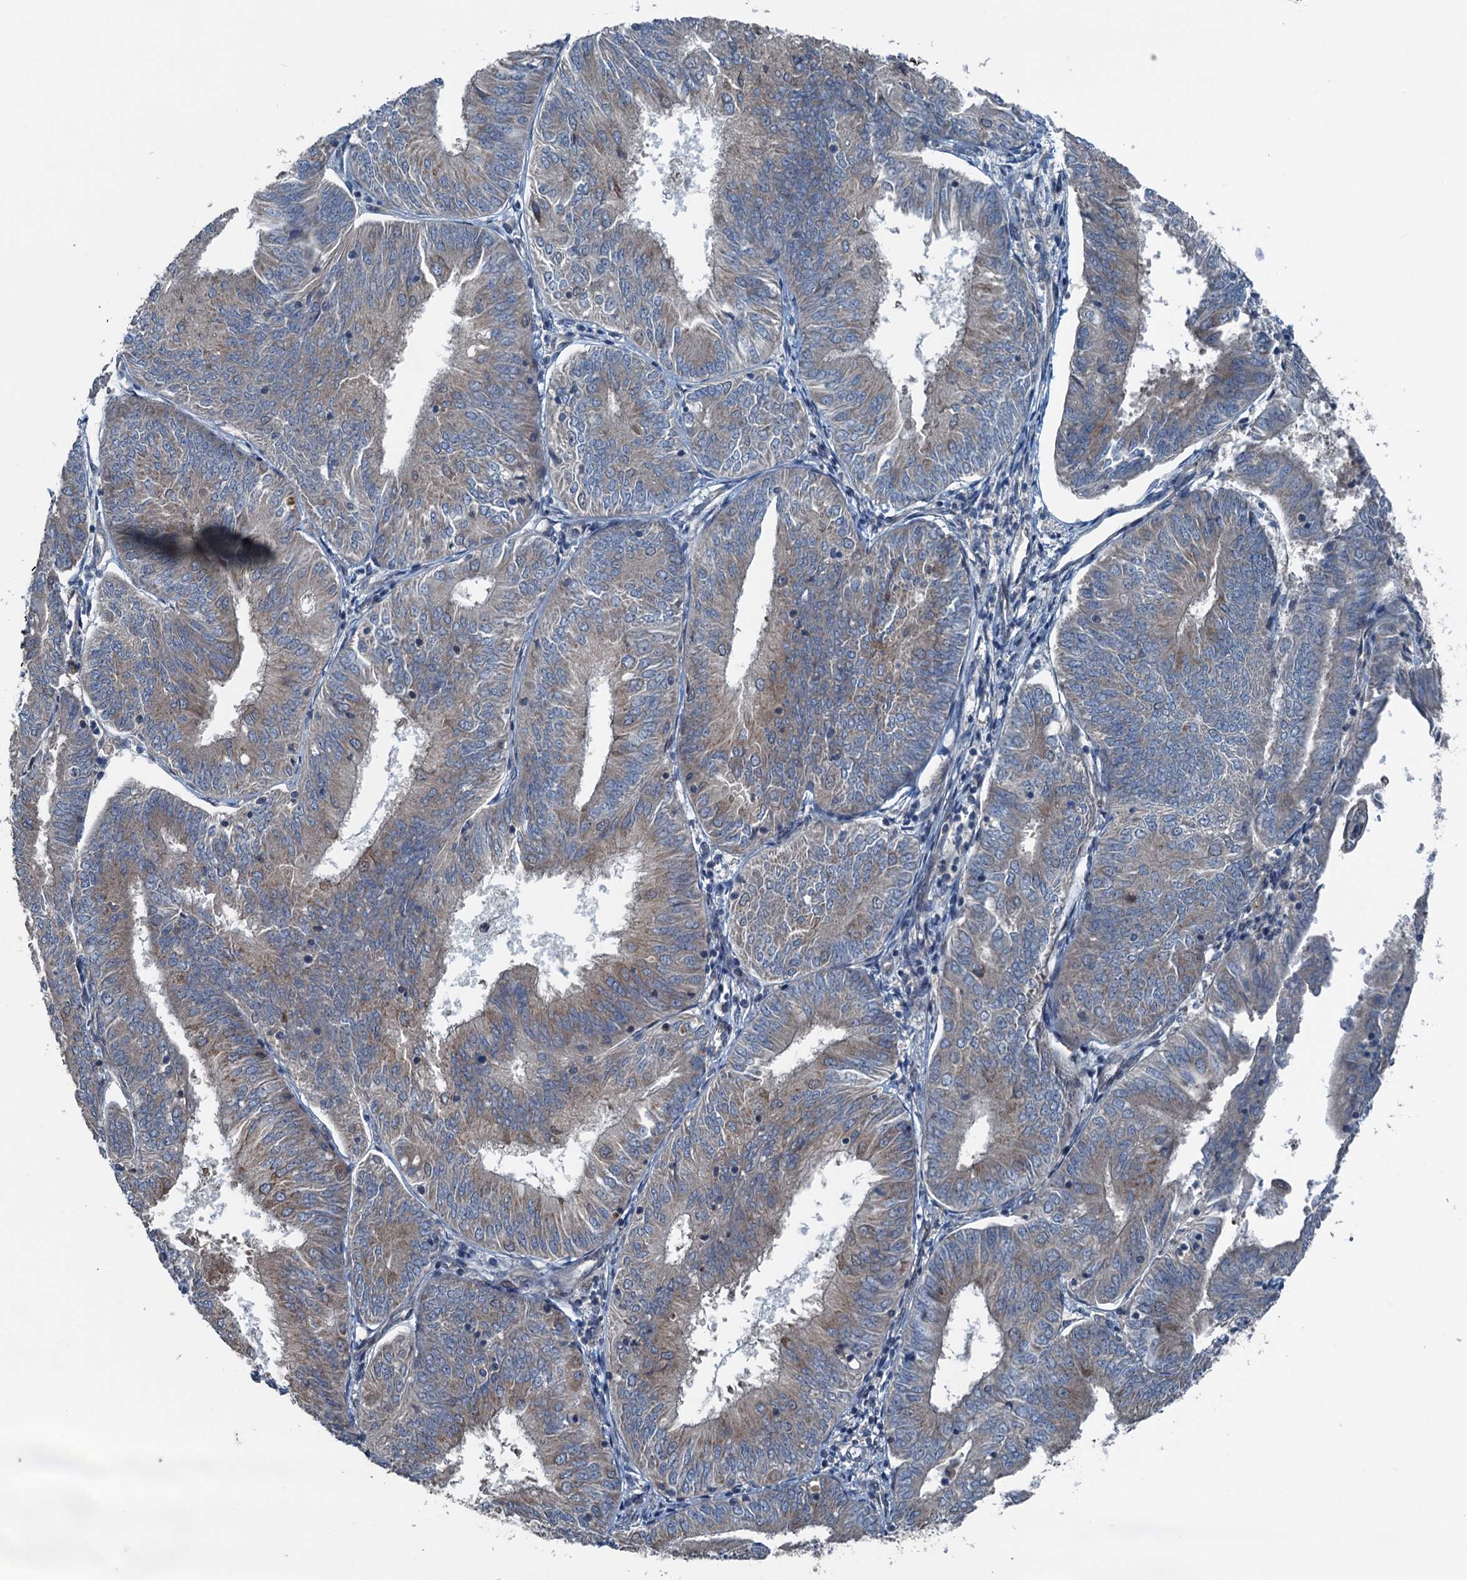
{"staining": {"intensity": "weak", "quantity": "<25%", "location": "cytoplasmic/membranous"}, "tissue": "endometrial cancer", "cell_type": "Tumor cells", "image_type": "cancer", "snomed": [{"axis": "morphology", "description": "Adenocarcinoma, NOS"}, {"axis": "topography", "description": "Endometrium"}], "caption": "This is an immunohistochemistry (IHC) histopathology image of human endometrial cancer (adenocarcinoma). There is no positivity in tumor cells.", "gene": "TRAPPC8", "patient": {"sex": "female", "age": 58}}